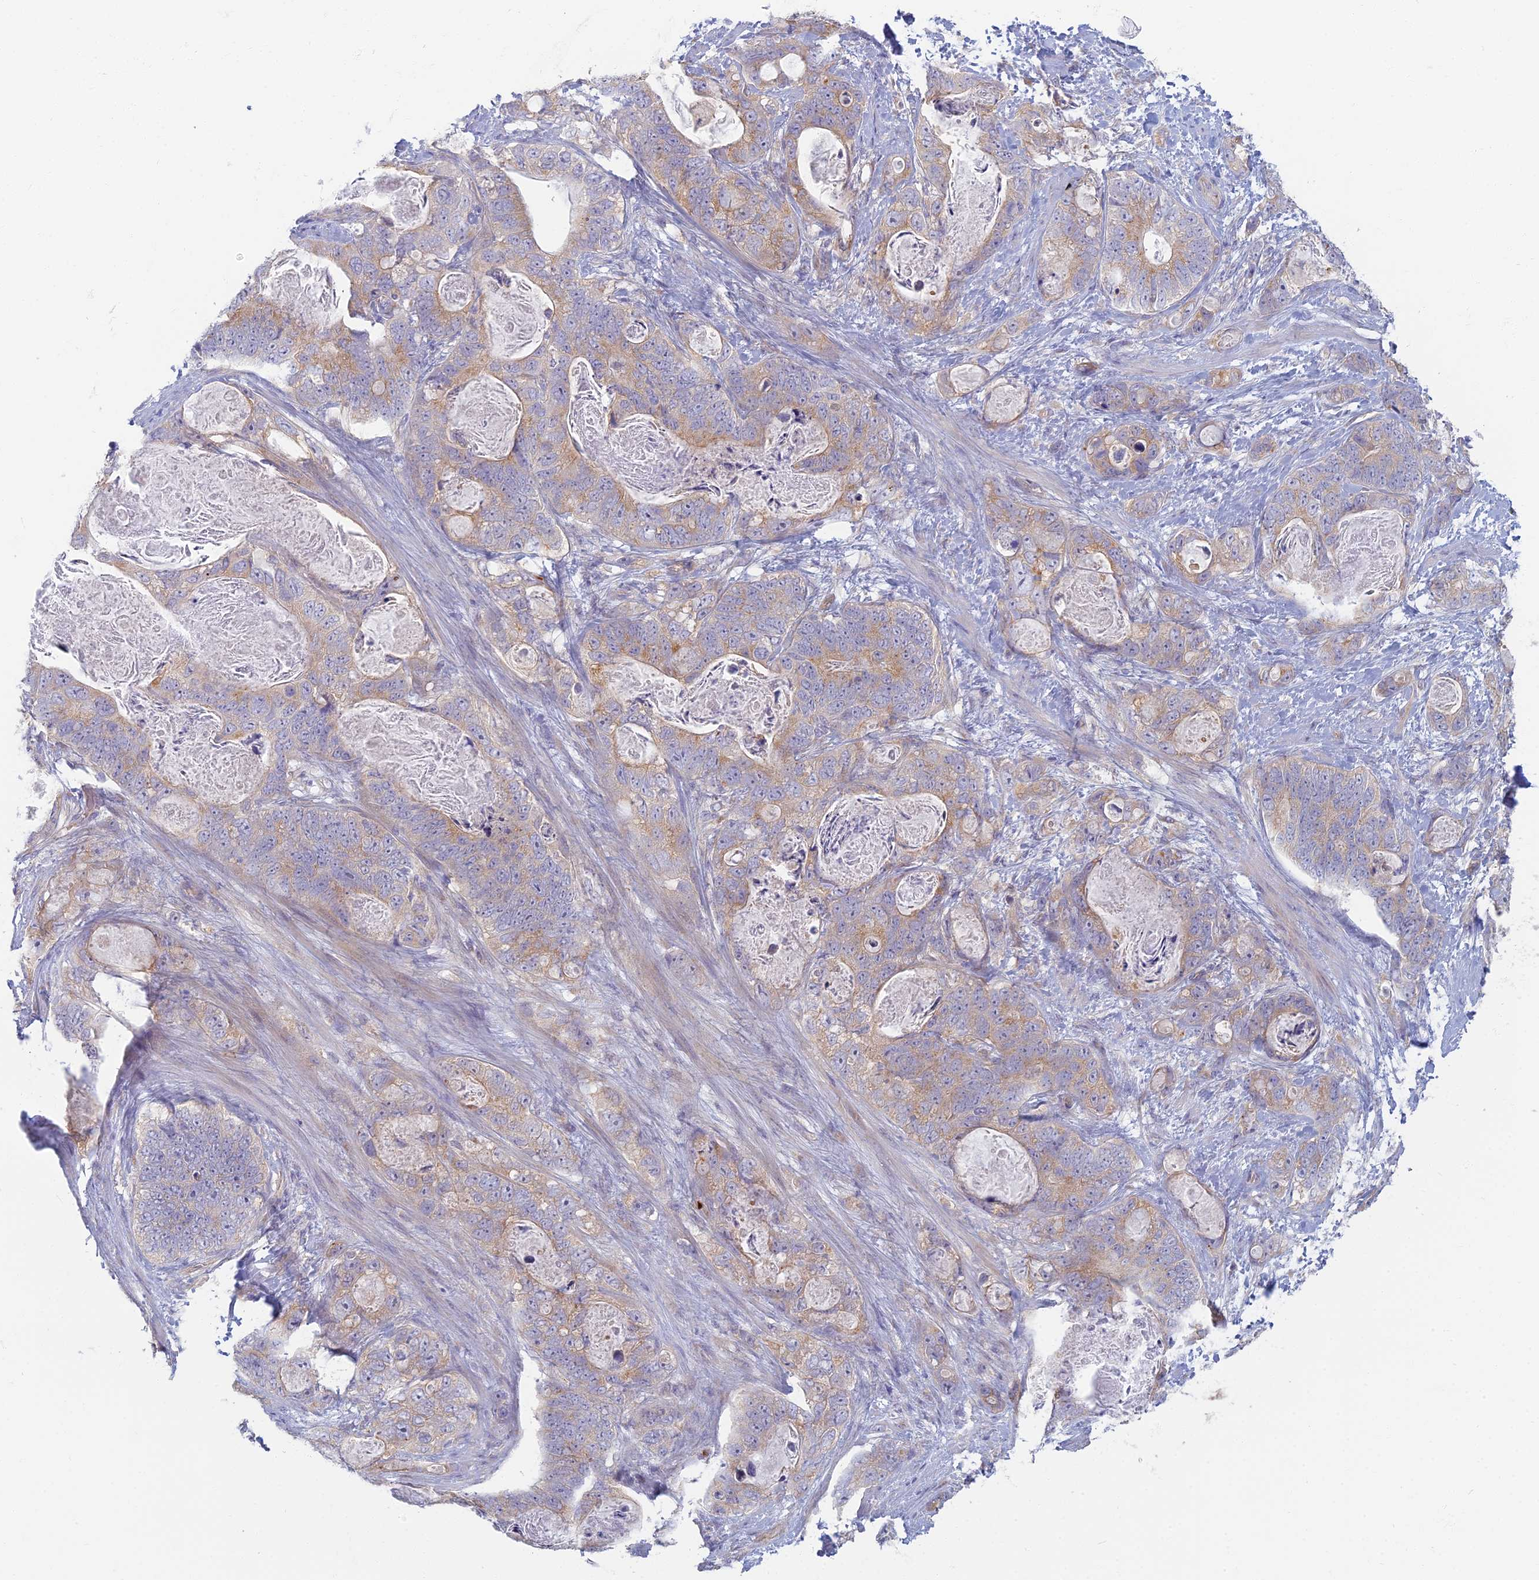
{"staining": {"intensity": "weak", "quantity": "25%-75%", "location": "cytoplasmic/membranous"}, "tissue": "stomach cancer", "cell_type": "Tumor cells", "image_type": "cancer", "snomed": [{"axis": "morphology", "description": "Normal tissue, NOS"}, {"axis": "morphology", "description": "Adenocarcinoma, NOS"}, {"axis": "topography", "description": "Stomach"}], "caption": "Human stomach cancer stained with a brown dye exhibits weak cytoplasmic/membranous positive expression in approximately 25%-75% of tumor cells.", "gene": "PROX2", "patient": {"sex": "female", "age": 89}}